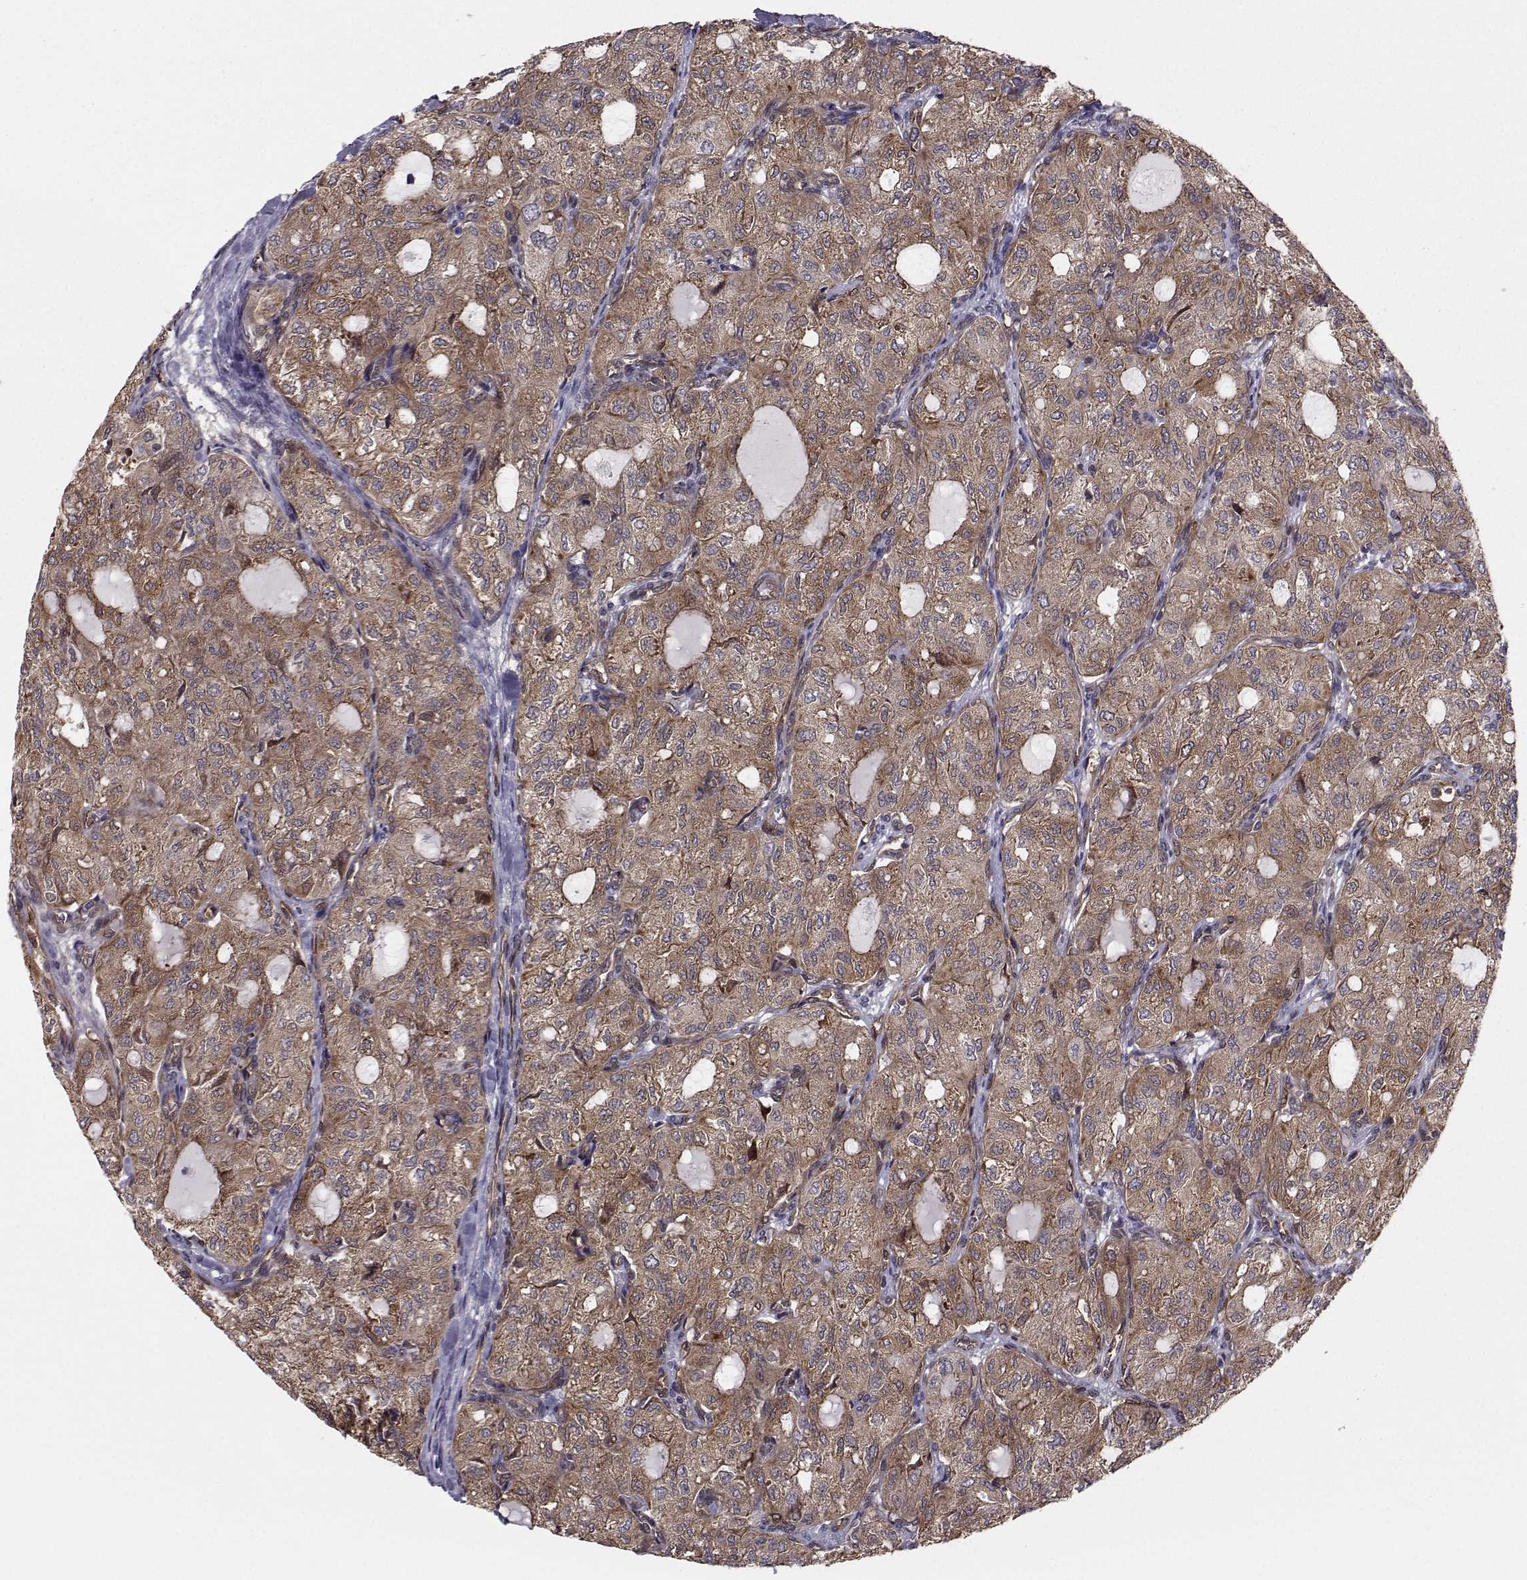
{"staining": {"intensity": "moderate", "quantity": ">75%", "location": "cytoplasmic/membranous"}, "tissue": "thyroid cancer", "cell_type": "Tumor cells", "image_type": "cancer", "snomed": [{"axis": "morphology", "description": "Follicular adenoma carcinoma, NOS"}, {"axis": "topography", "description": "Thyroid gland"}], "caption": "Protein staining of thyroid cancer tissue shows moderate cytoplasmic/membranous positivity in approximately >75% of tumor cells.", "gene": "HSP90AB1", "patient": {"sex": "male", "age": 75}}